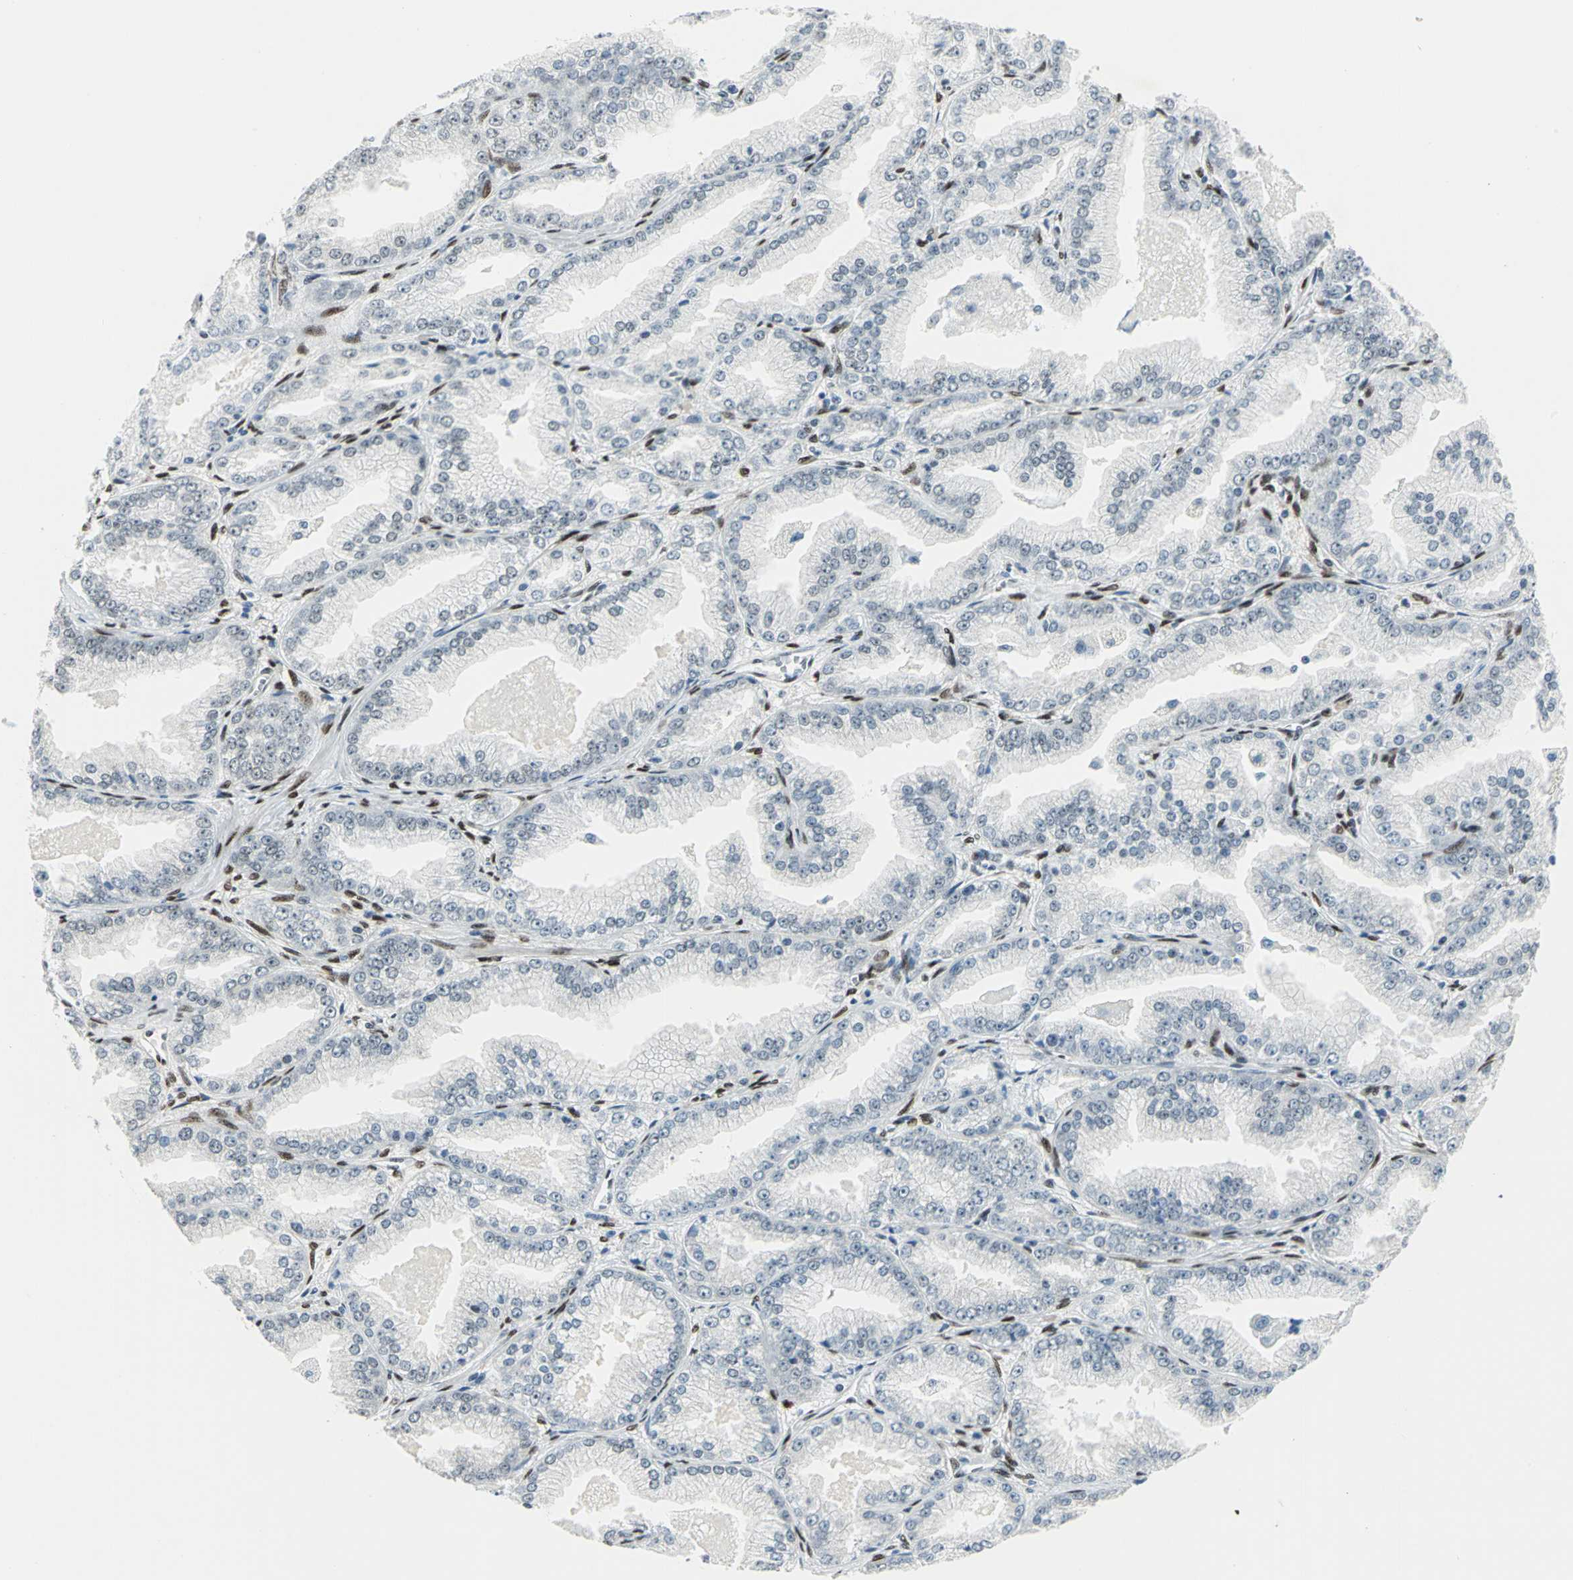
{"staining": {"intensity": "negative", "quantity": "none", "location": "none"}, "tissue": "prostate cancer", "cell_type": "Tumor cells", "image_type": "cancer", "snomed": [{"axis": "morphology", "description": "Adenocarcinoma, High grade"}, {"axis": "topography", "description": "Prostate"}], "caption": "This is a histopathology image of IHC staining of prostate cancer, which shows no staining in tumor cells.", "gene": "MEIS2", "patient": {"sex": "male", "age": 61}}